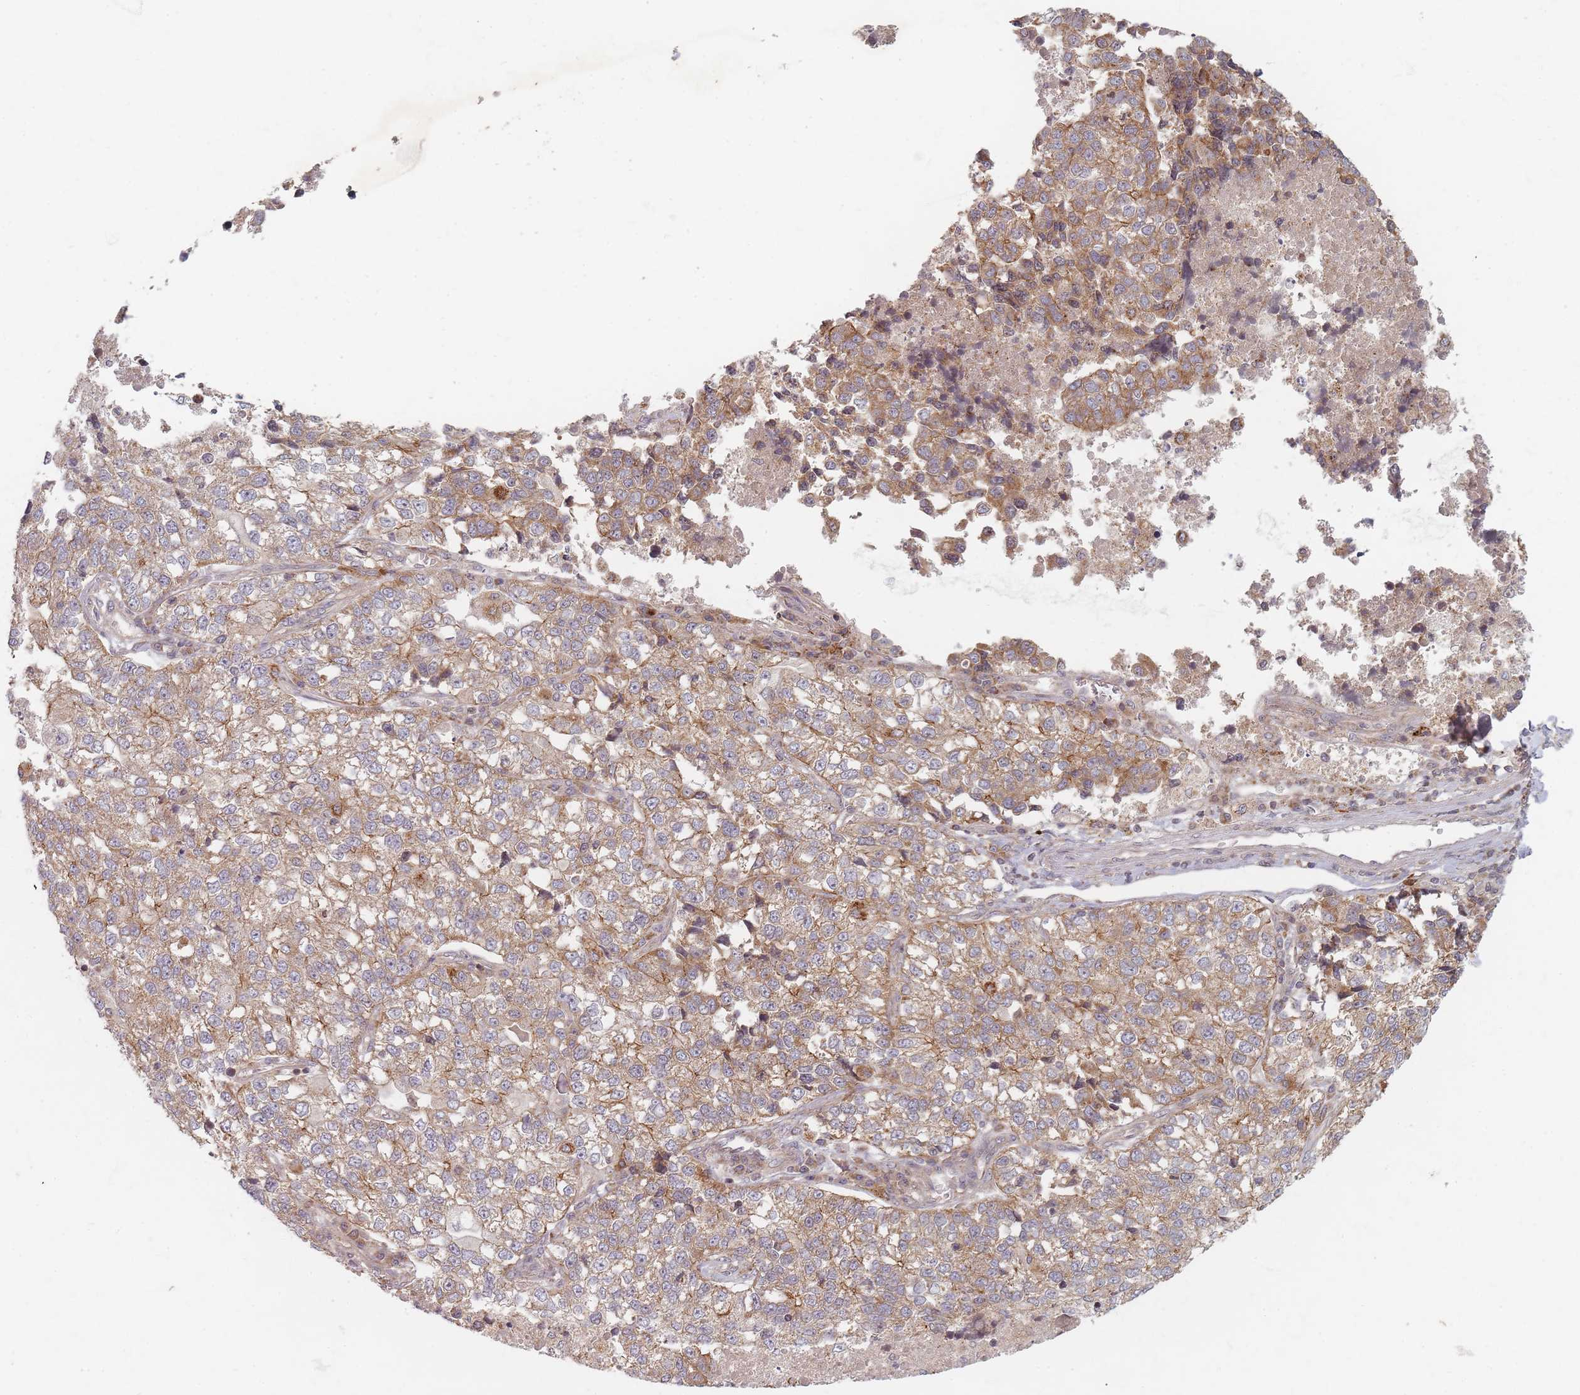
{"staining": {"intensity": "moderate", "quantity": "25%-75%", "location": "cytoplasmic/membranous"}, "tissue": "lung cancer", "cell_type": "Tumor cells", "image_type": "cancer", "snomed": [{"axis": "morphology", "description": "Adenocarcinoma, NOS"}, {"axis": "topography", "description": "Lung"}], "caption": "Immunohistochemistry (IHC) of human lung cancer reveals medium levels of moderate cytoplasmic/membranous positivity in approximately 25%-75% of tumor cells. (DAB (3,3'-diaminobenzidine) = brown stain, brightfield microscopy at high magnification).", "gene": "RADX", "patient": {"sex": "male", "age": 49}}